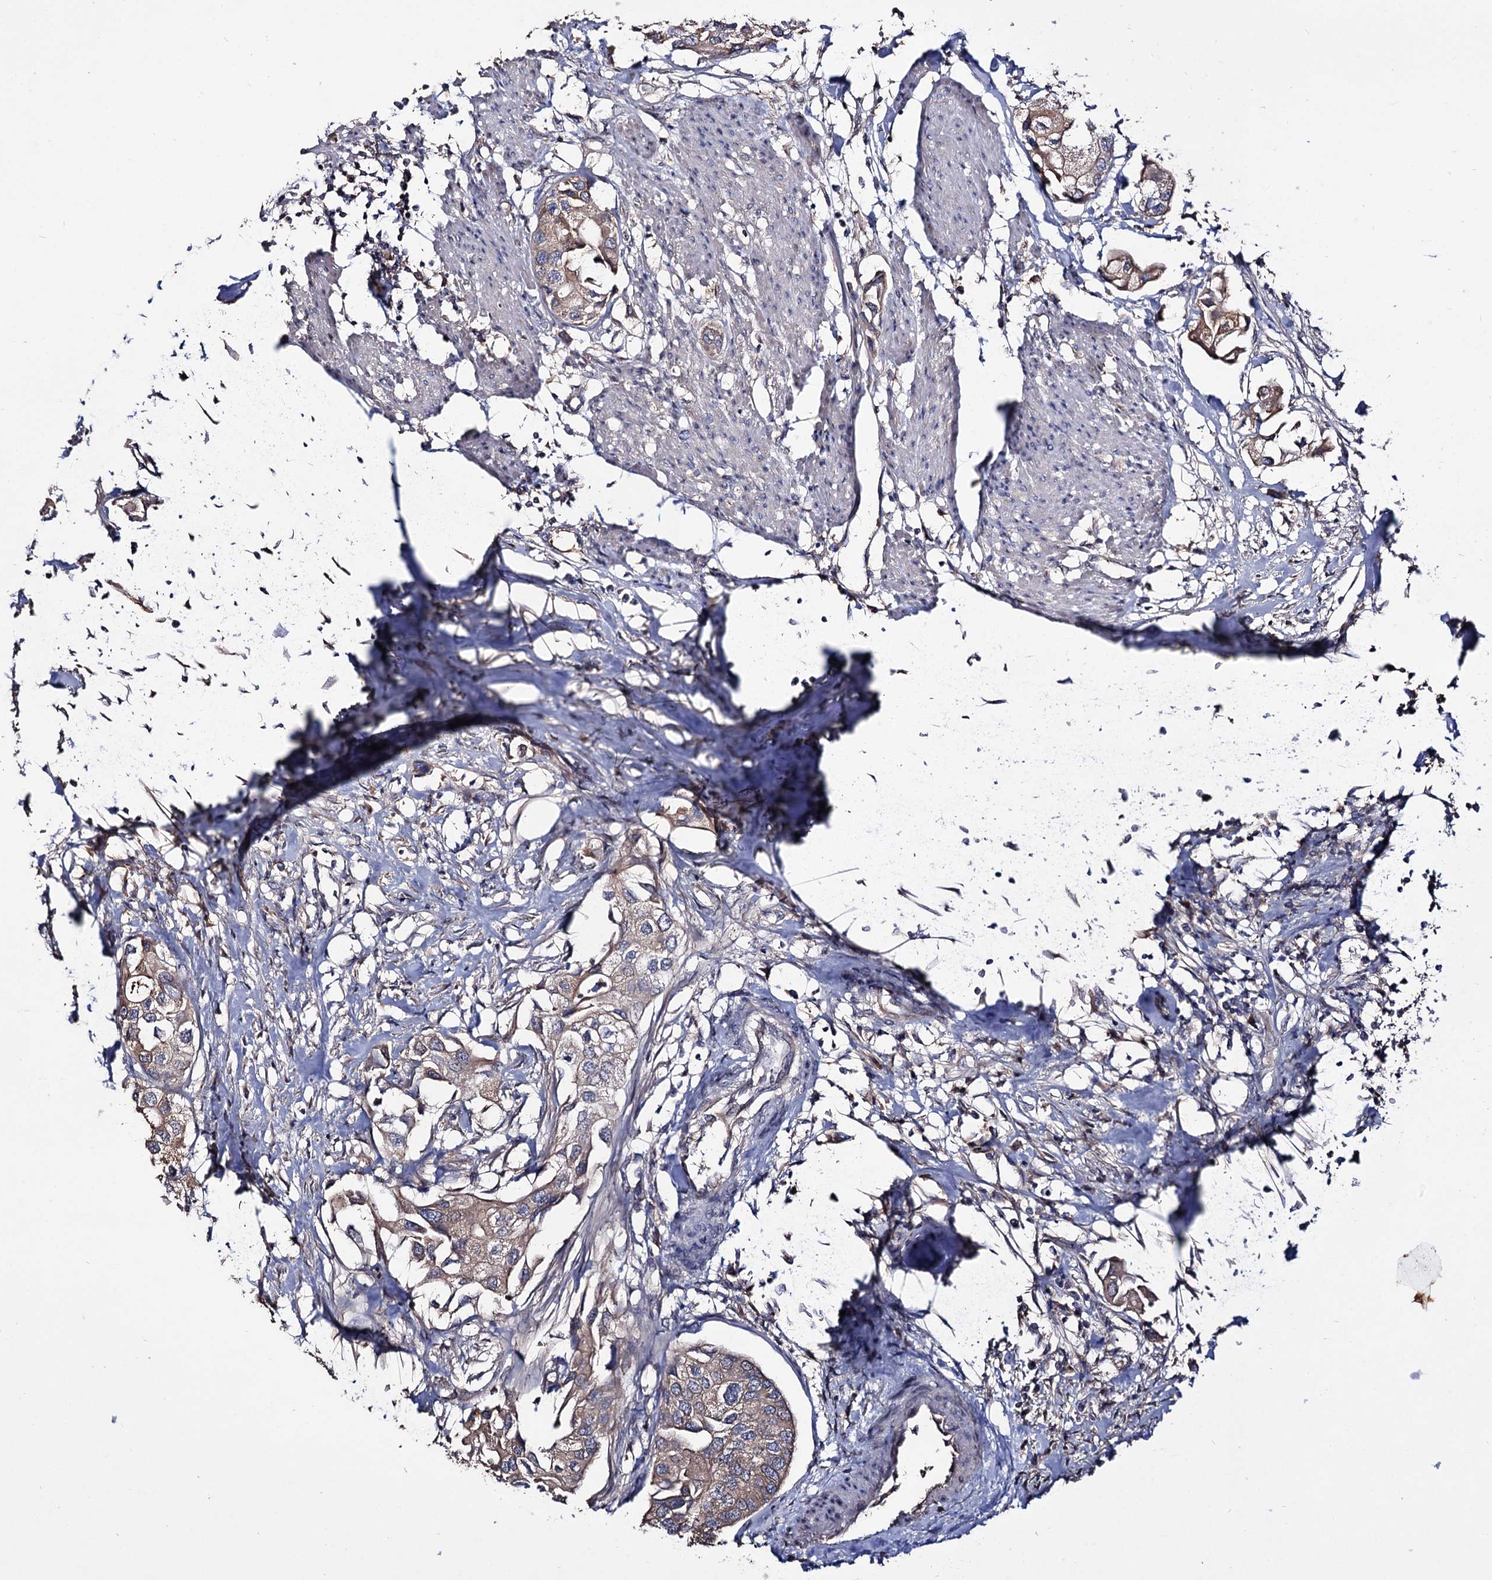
{"staining": {"intensity": "weak", "quantity": ">75%", "location": "cytoplasmic/membranous"}, "tissue": "urothelial cancer", "cell_type": "Tumor cells", "image_type": "cancer", "snomed": [{"axis": "morphology", "description": "Urothelial carcinoma, High grade"}, {"axis": "topography", "description": "Urinary bladder"}], "caption": "High-power microscopy captured an IHC histopathology image of urothelial carcinoma (high-grade), revealing weak cytoplasmic/membranous positivity in approximately >75% of tumor cells.", "gene": "ARFIP2", "patient": {"sex": "male", "age": 64}}